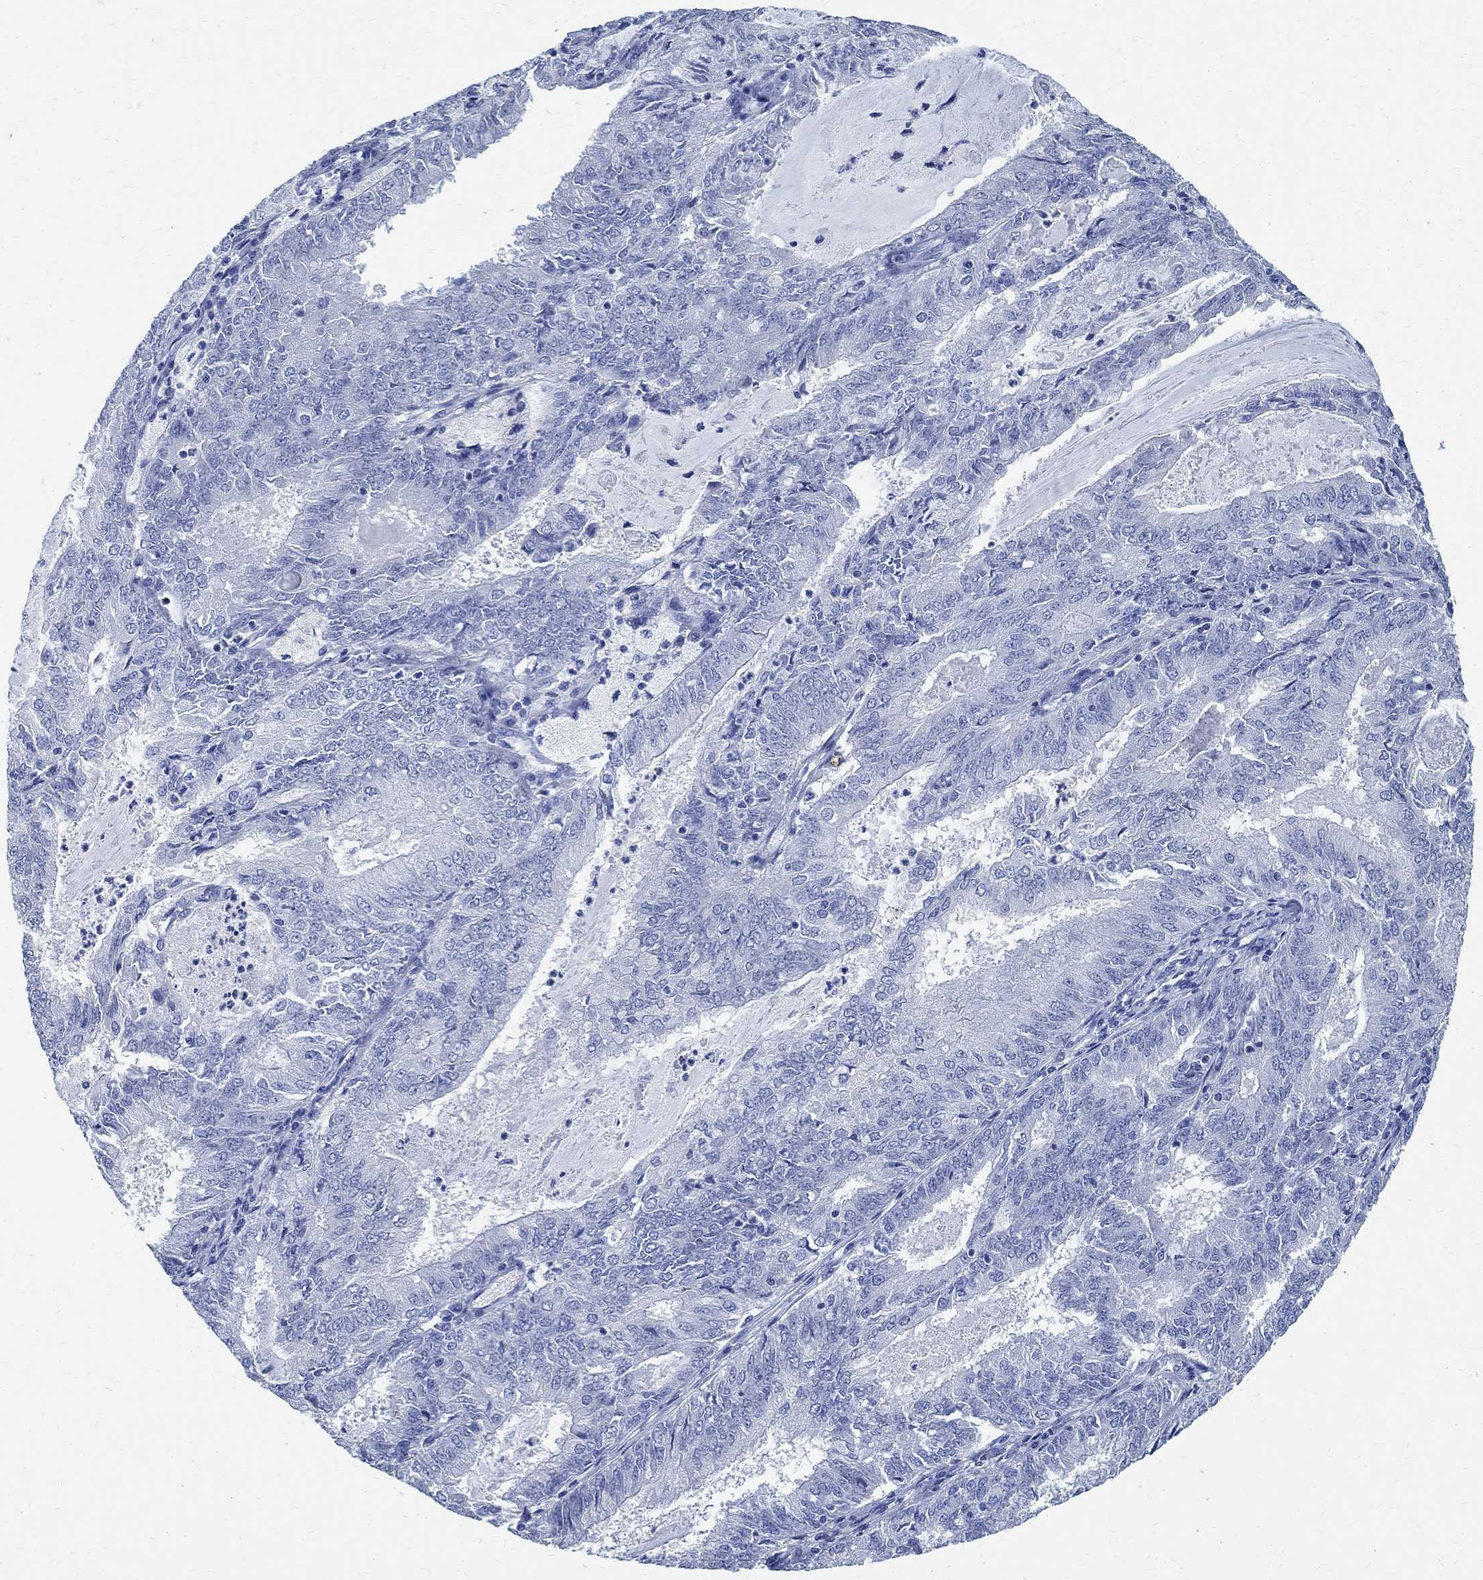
{"staining": {"intensity": "negative", "quantity": "none", "location": "none"}, "tissue": "endometrial cancer", "cell_type": "Tumor cells", "image_type": "cancer", "snomed": [{"axis": "morphology", "description": "Adenocarcinoma, NOS"}, {"axis": "topography", "description": "Endometrium"}], "caption": "This photomicrograph is of endometrial cancer stained with IHC to label a protein in brown with the nuclei are counter-stained blue. There is no expression in tumor cells.", "gene": "TMEM221", "patient": {"sex": "female", "age": 57}}